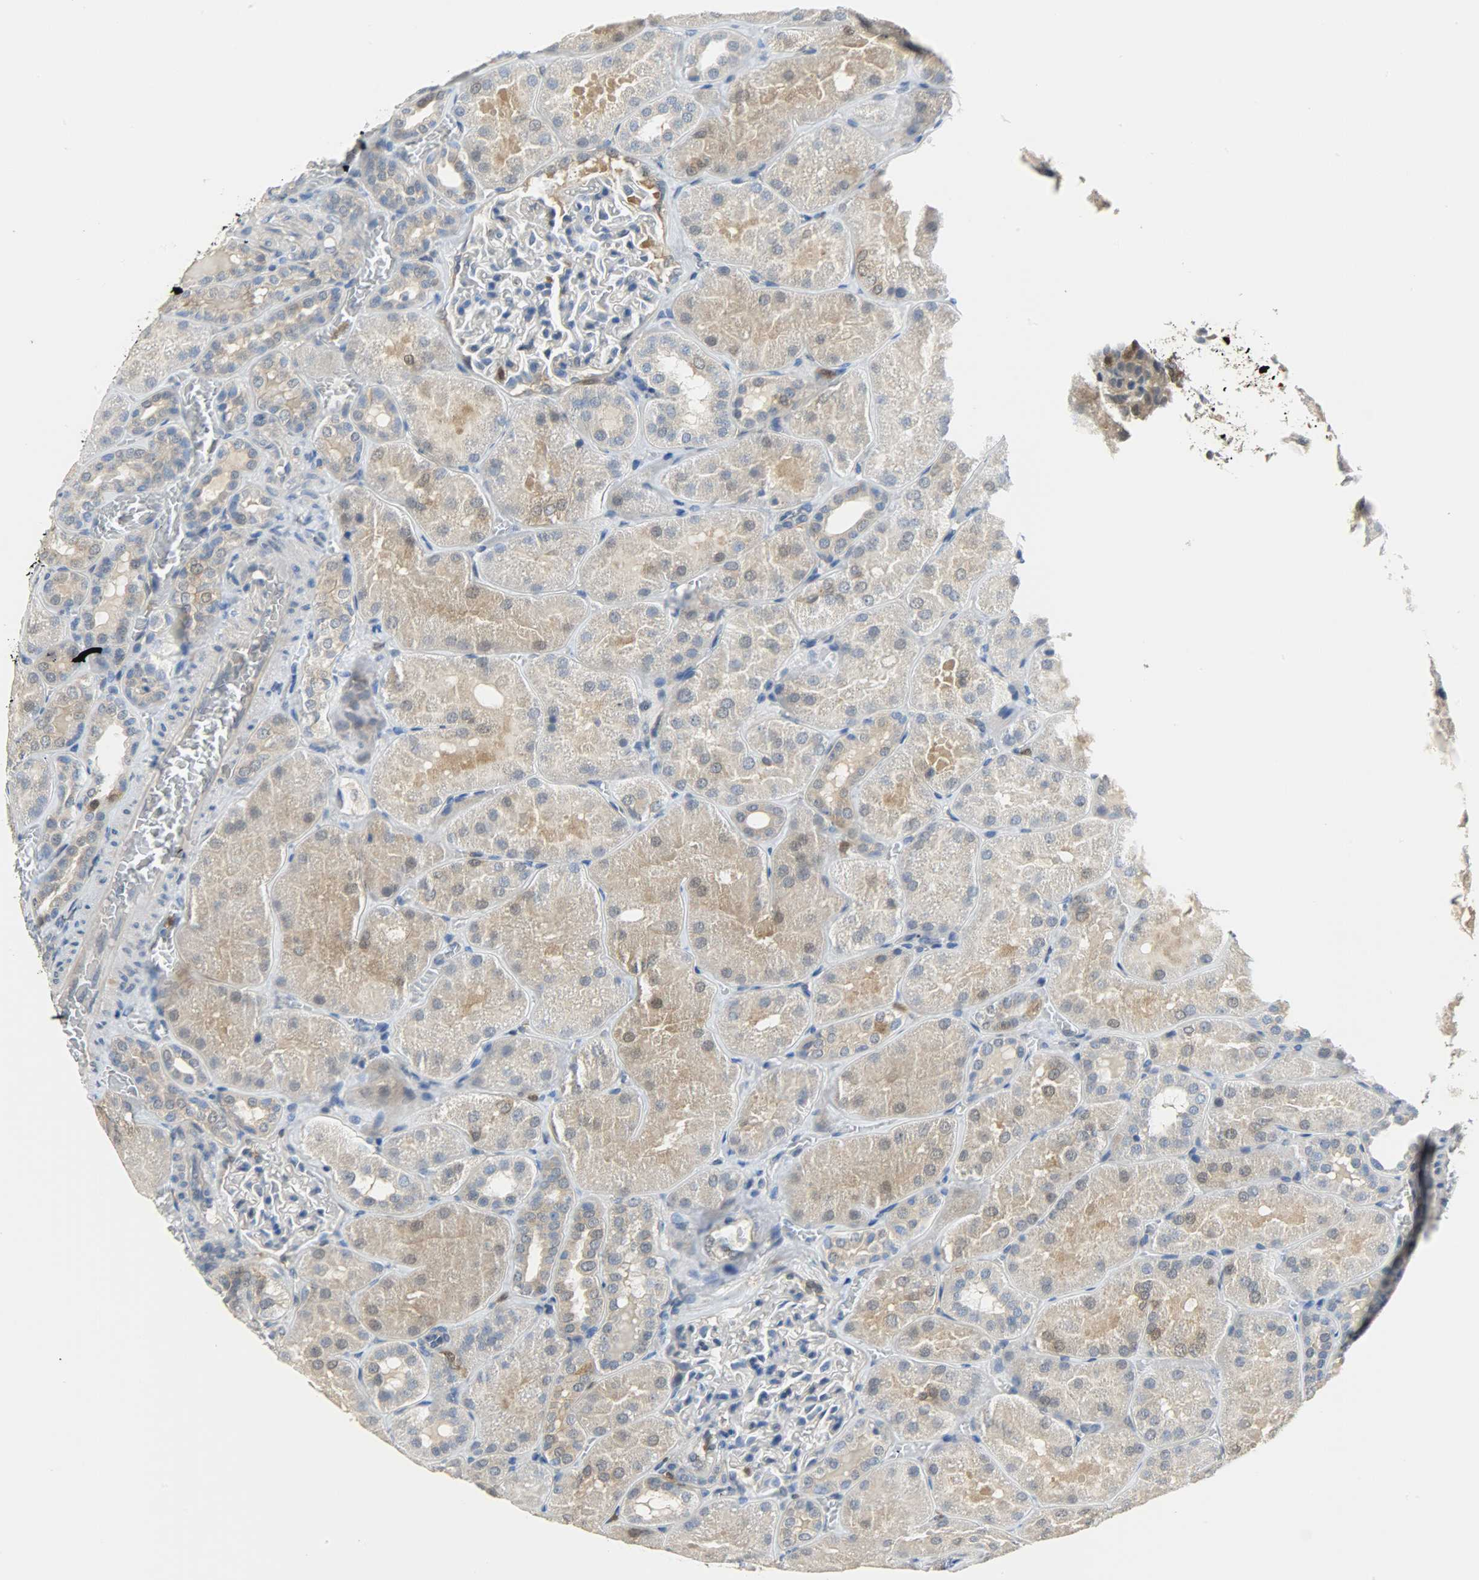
{"staining": {"intensity": "negative", "quantity": "none", "location": "none"}, "tissue": "kidney", "cell_type": "Cells in glomeruli", "image_type": "normal", "snomed": [{"axis": "morphology", "description": "Normal tissue, NOS"}, {"axis": "topography", "description": "Kidney"}], "caption": "Kidney stained for a protein using immunohistochemistry shows no expression cells in glomeruli.", "gene": "EIF4EBP1", "patient": {"sex": "male", "age": 28}}